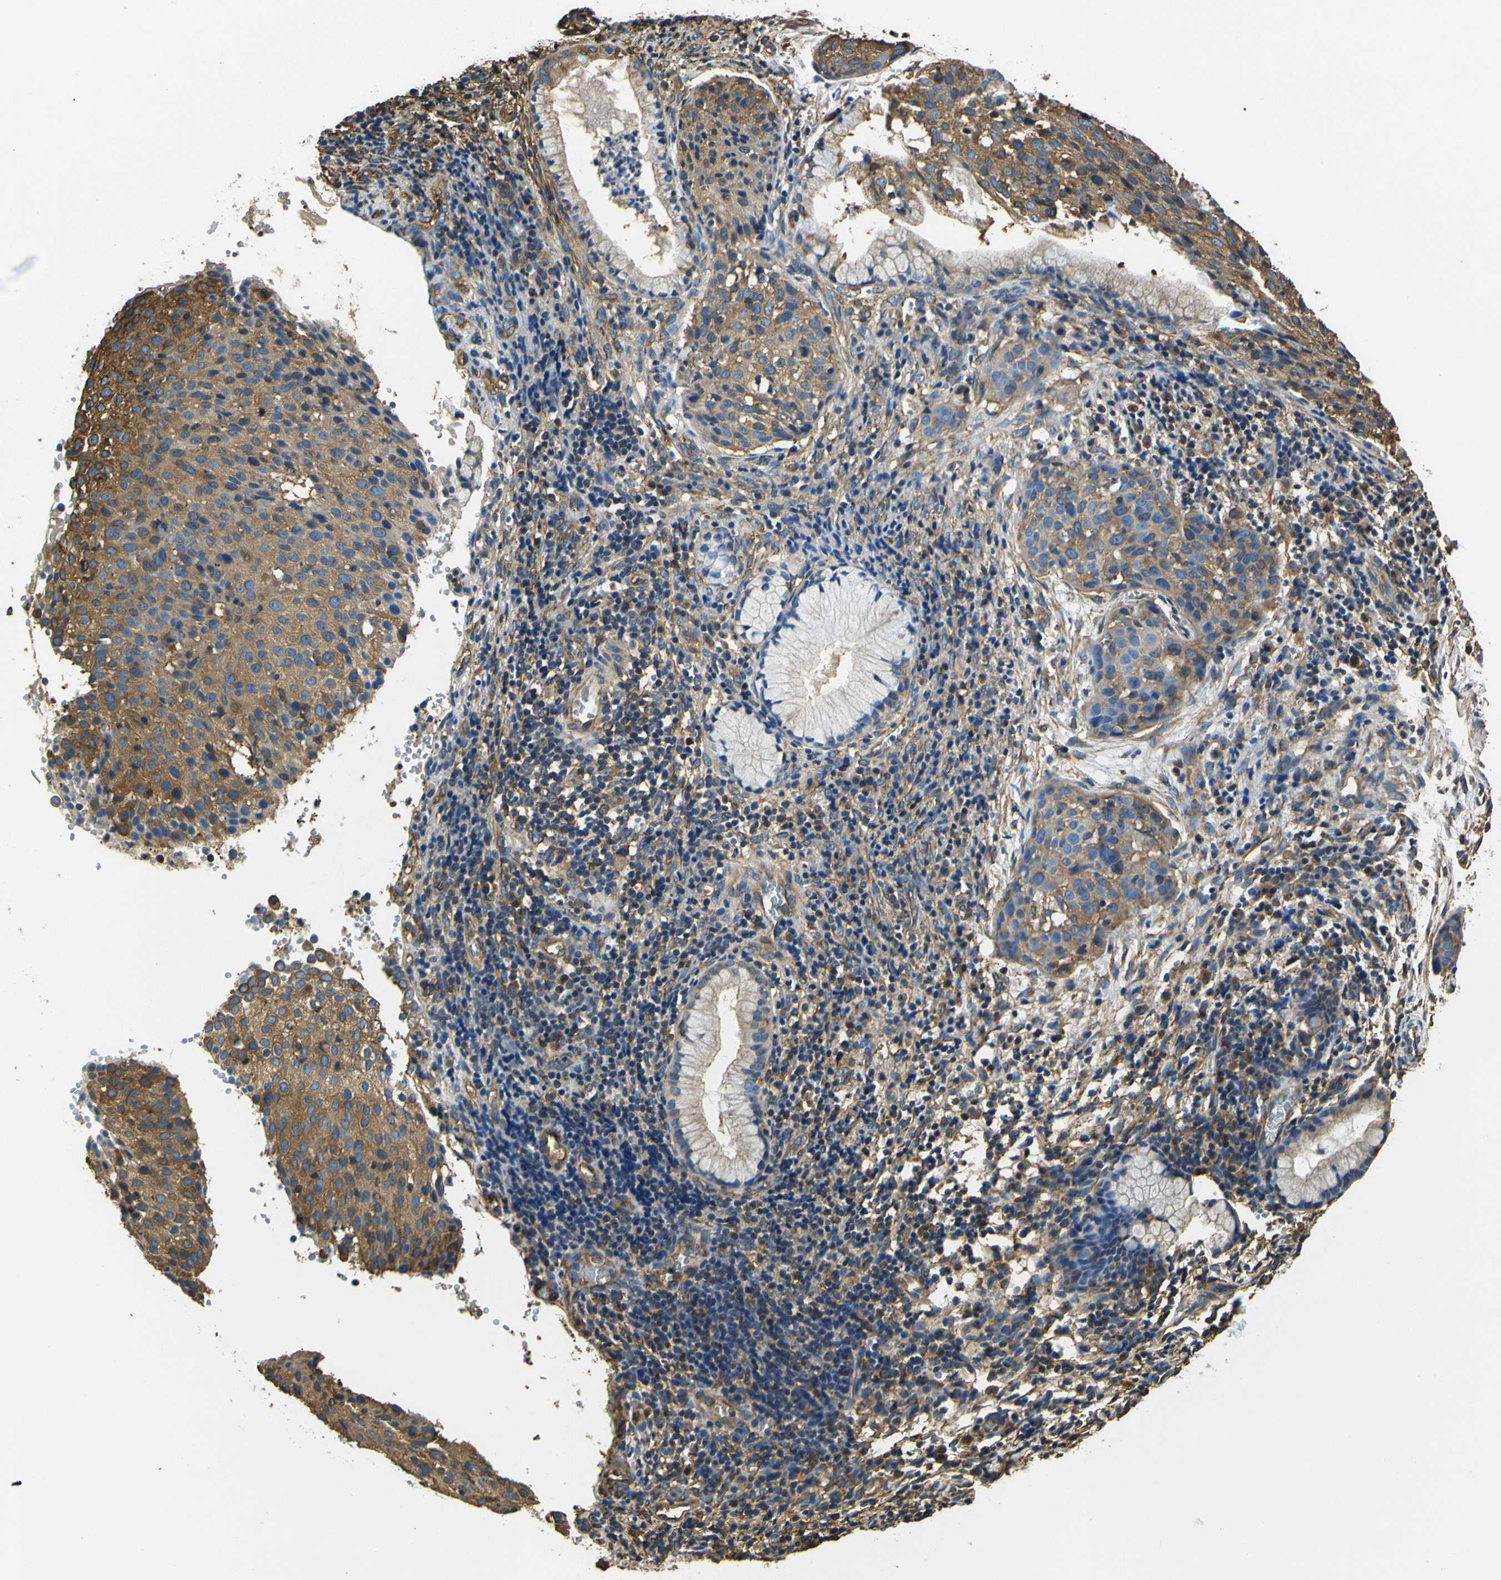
{"staining": {"intensity": "moderate", "quantity": ">75%", "location": "cytoplasmic/membranous"}, "tissue": "cervical cancer", "cell_type": "Tumor cells", "image_type": "cancer", "snomed": [{"axis": "morphology", "description": "Squamous cell carcinoma, NOS"}, {"axis": "topography", "description": "Cervix"}], "caption": "A brown stain shows moderate cytoplasmic/membranous expression of a protein in cervical cancer (squamous cell carcinoma) tumor cells. (brown staining indicates protein expression, while blue staining denotes nuclei).", "gene": "TUBB", "patient": {"sex": "female", "age": 38}}